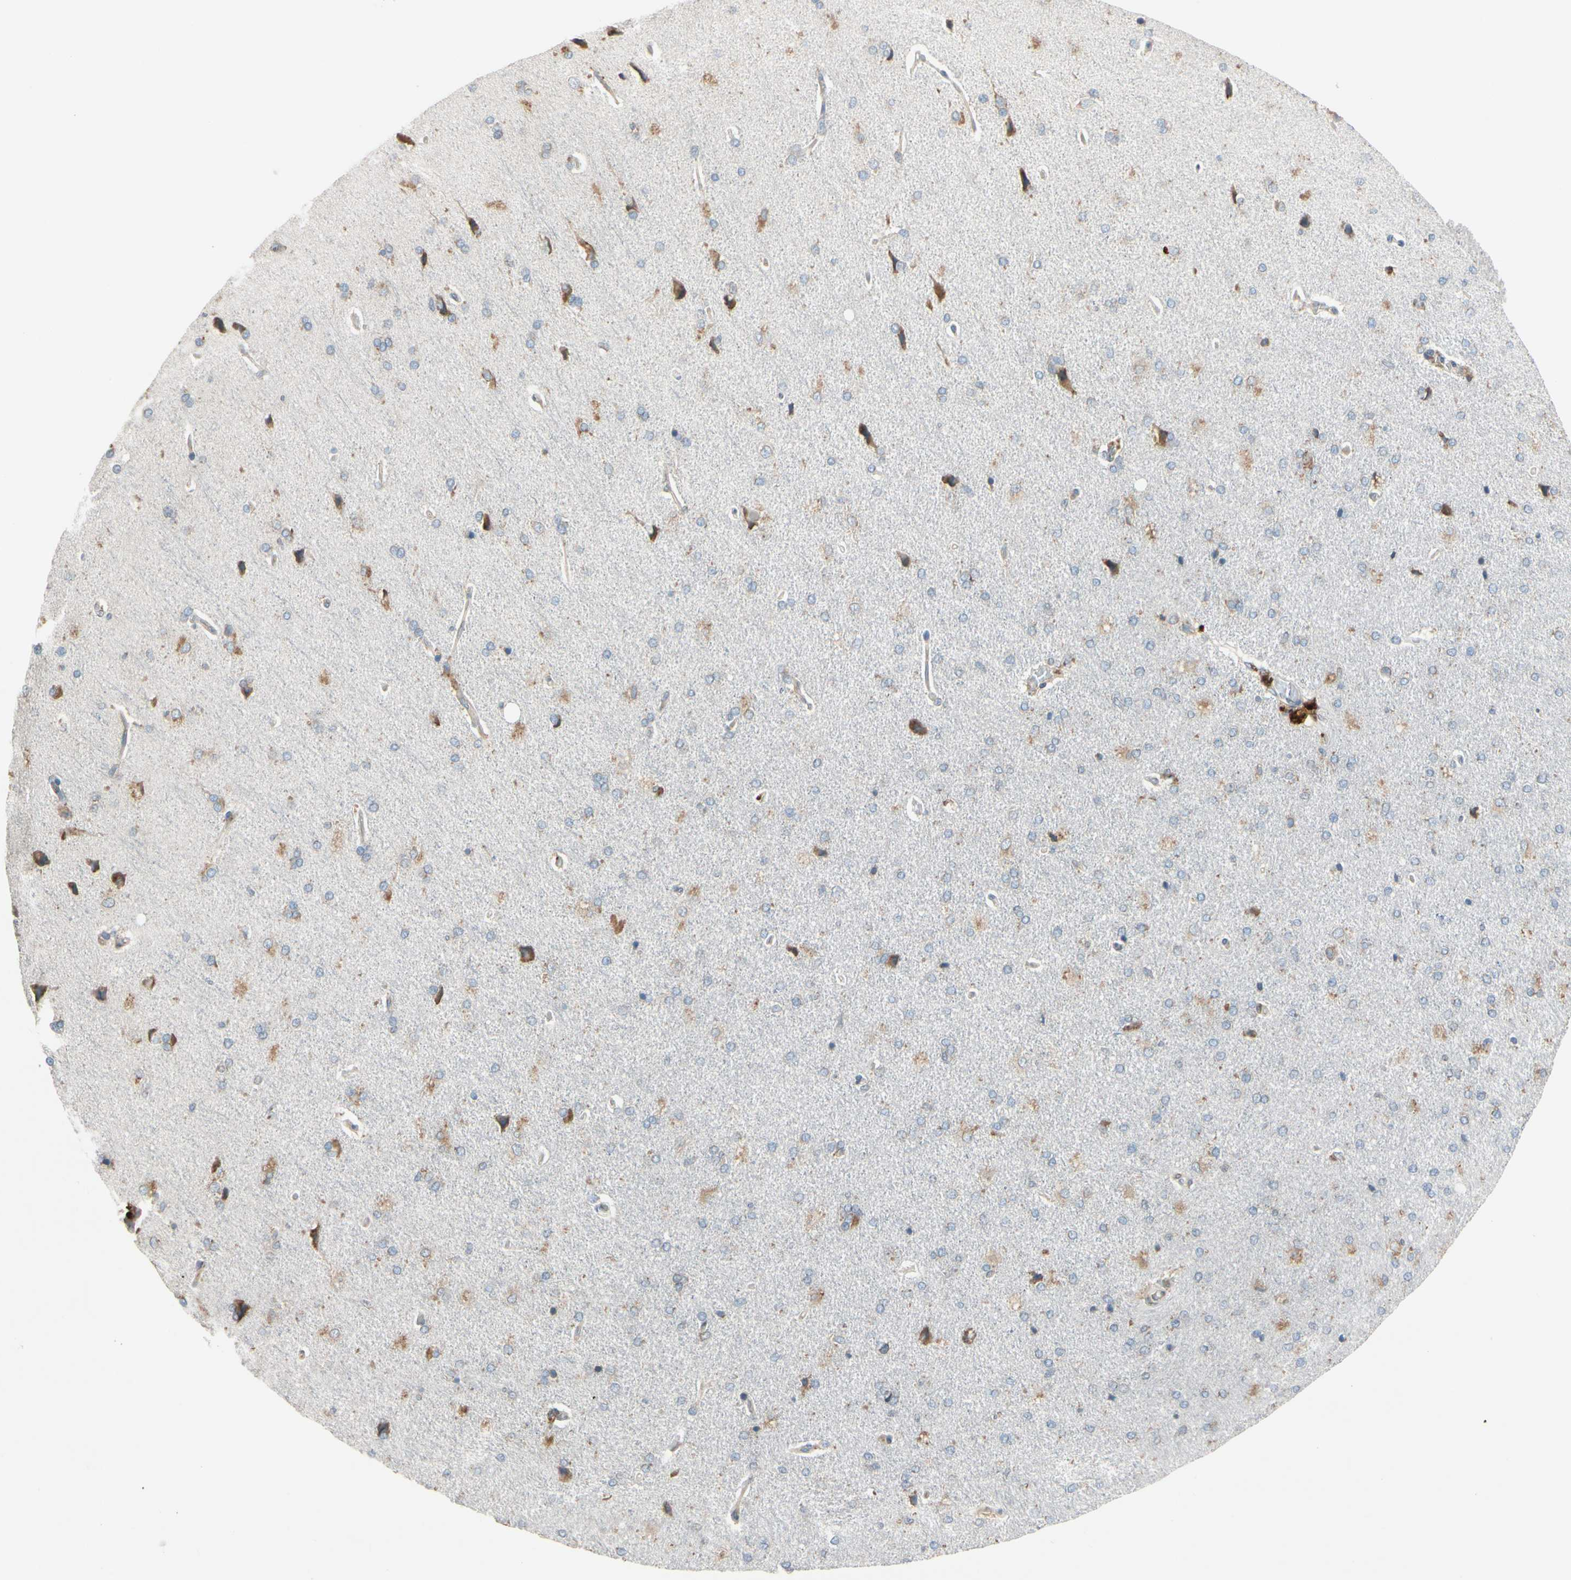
{"staining": {"intensity": "weak", "quantity": "25%-75%", "location": "cytoplasmic/membranous"}, "tissue": "cerebral cortex", "cell_type": "Endothelial cells", "image_type": "normal", "snomed": [{"axis": "morphology", "description": "Normal tissue, NOS"}, {"axis": "topography", "description": "Cerebral cortex"}], "caption": "Weak cytoplasmic/membranous staining is present in approximately 25%-75% of endothelial cells in normal cerebral cortex.", "gene": "RPN2", "patient": {"sex": "male", "age": 62}}